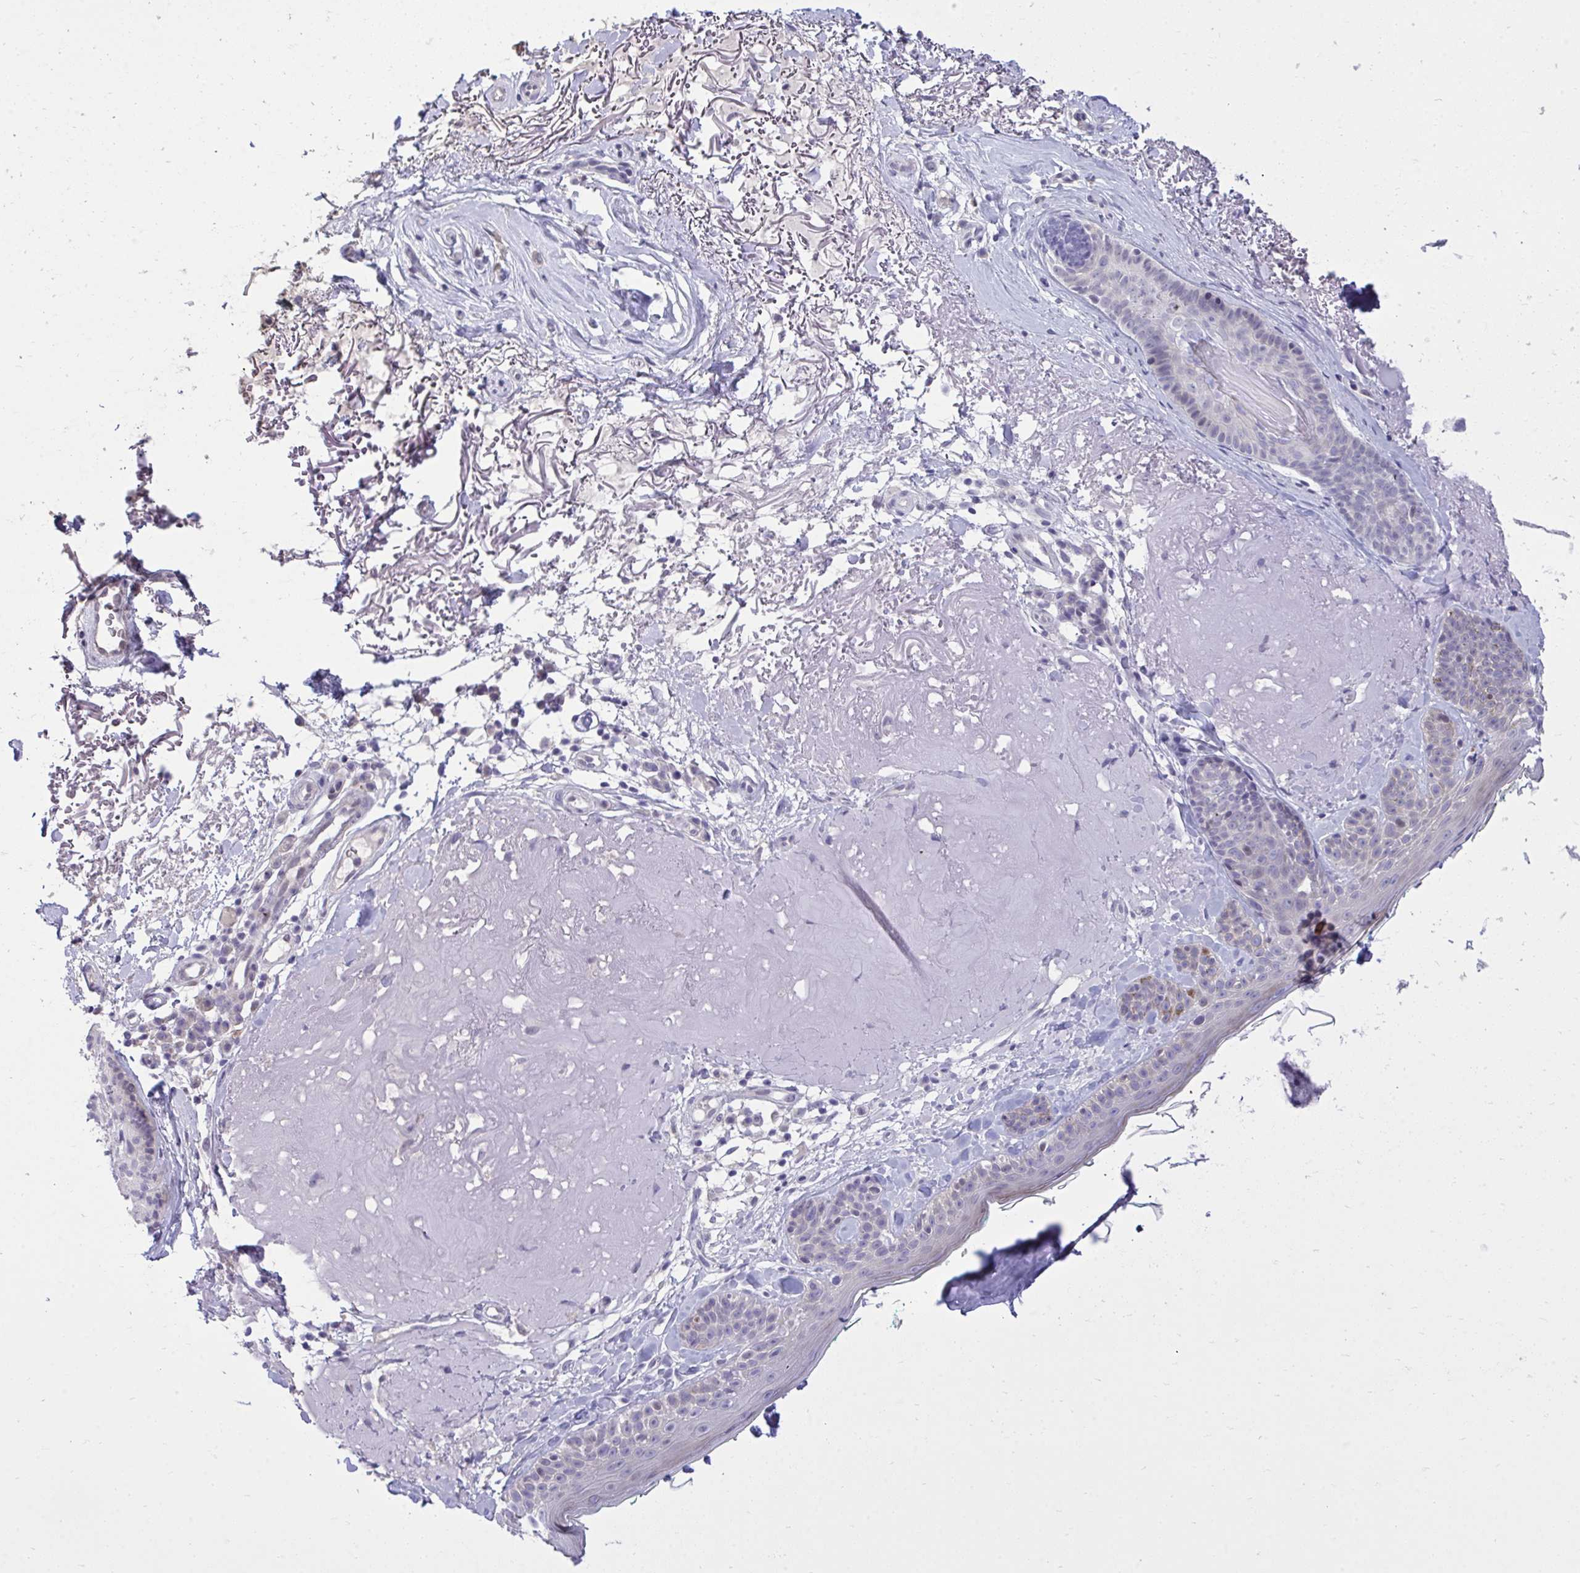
{"staining": {"intensity": "negative", "quantity": "none", "location": "none"}, "tissue": "skin", "cell_type": "Fibroblasts", "image_type": "normal", "snomed": [{"axis": "morphology", "description": "Normal tissue, NOS"}, {"axis": "topography", "description": "Skin"}], "caption": "This micrograph is of normal skin stained with IHC to label a protein in brown with the nuclei are counter-stained blue. There is no expression in fibroblasts. The staining was performed using DAB to visualize the protein expression in brown, while the nuclei were stained in blue with hematoxylin (Magnification: 20x).", "gene": "HMBOX1", "patient": {"sex": "male", "age": 73}}